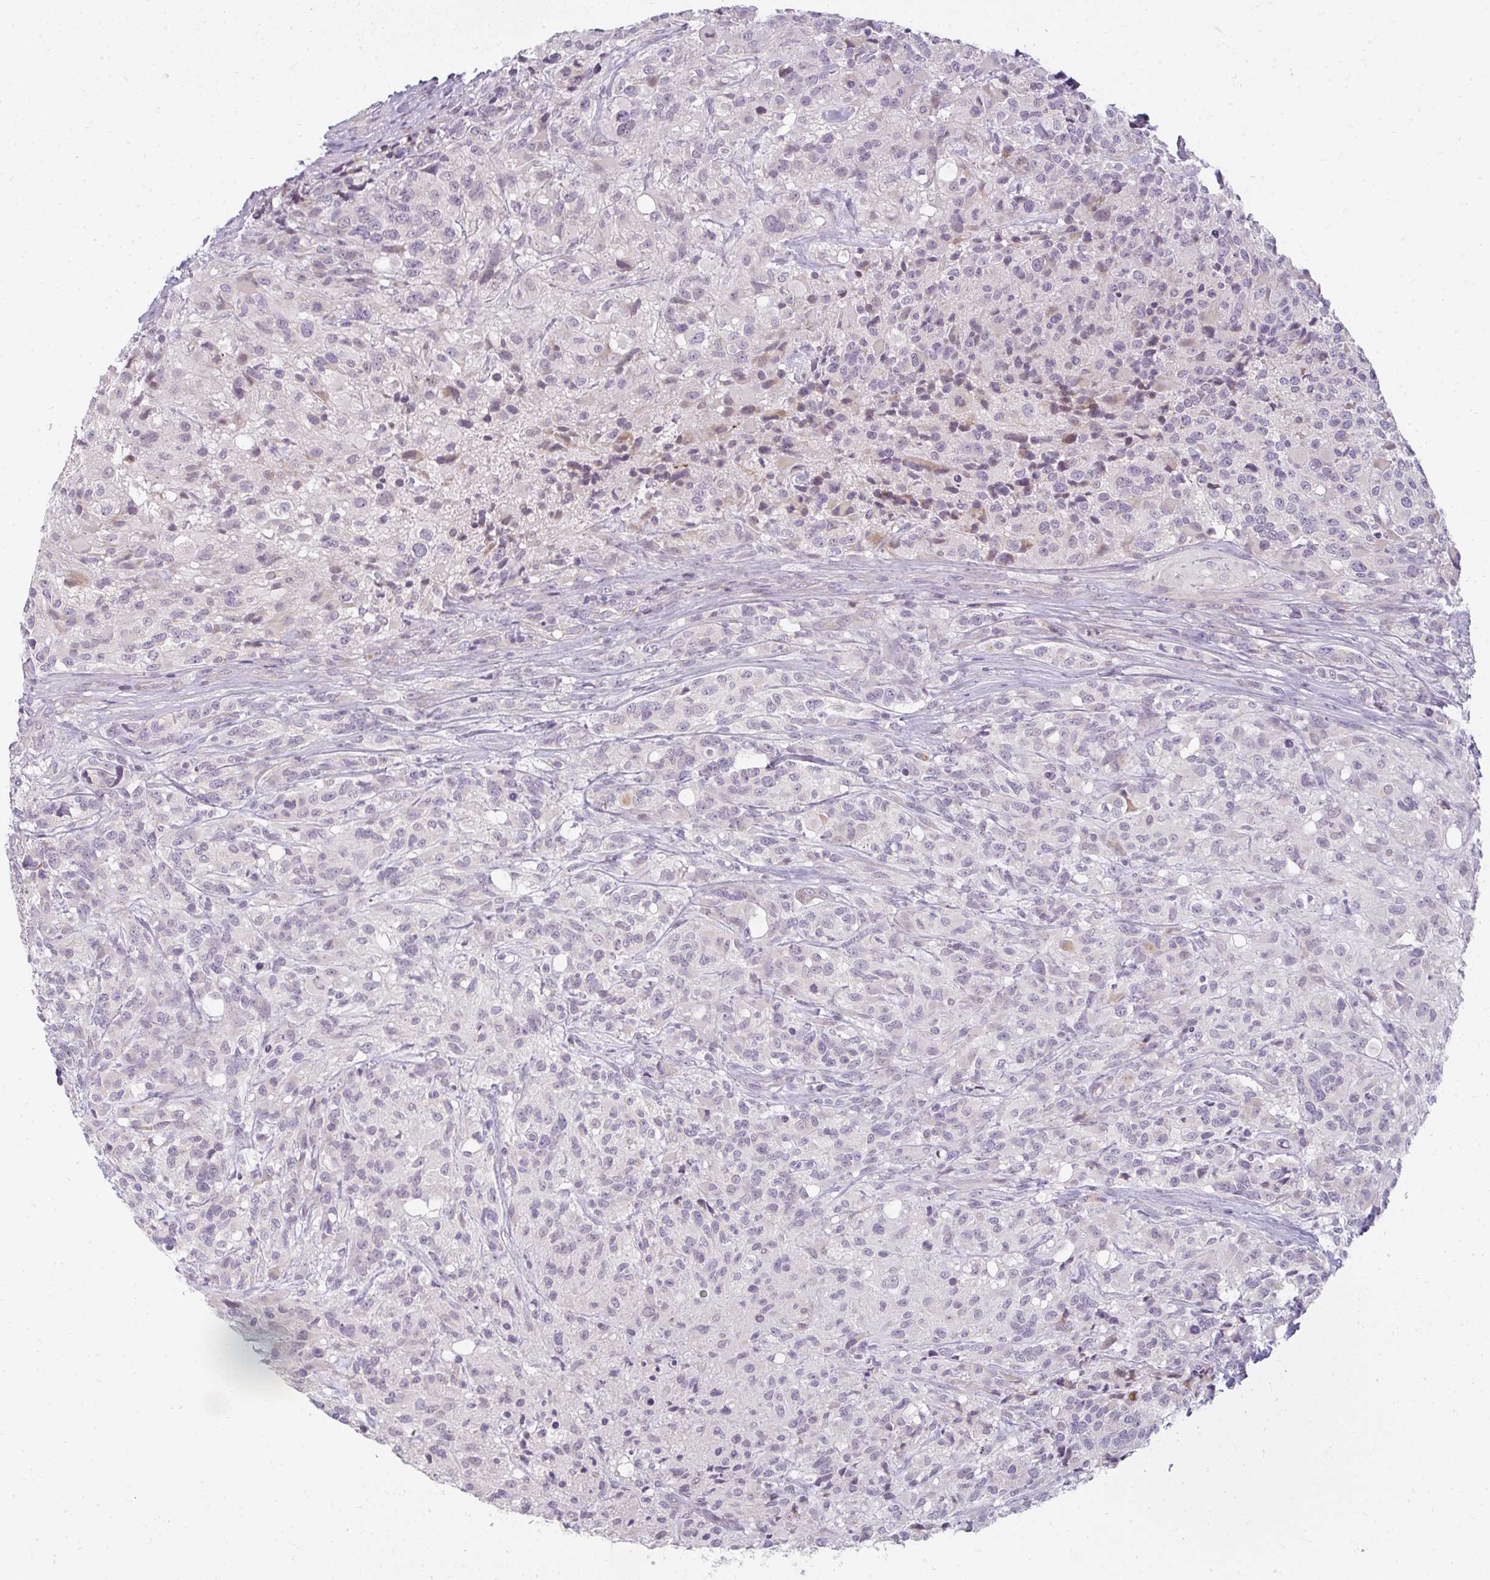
{"staining": {"intensity": "negative", "quantity": "none", "location": "none"}, "tissue": "glioma", "cell_type": "Tumor cells", "image_type": "cancer", "snomed": [{"axis": "morphology", "description": "Glioma, malignant, High grade"}, {"axis": "topography", "description": "Brain"}], "caption": "Tumor cells are negative for protein expression in human high-grade glioma (malignant).", "gene": "ZFYVE26", "patient": {"sex": "female", "age": 67}}